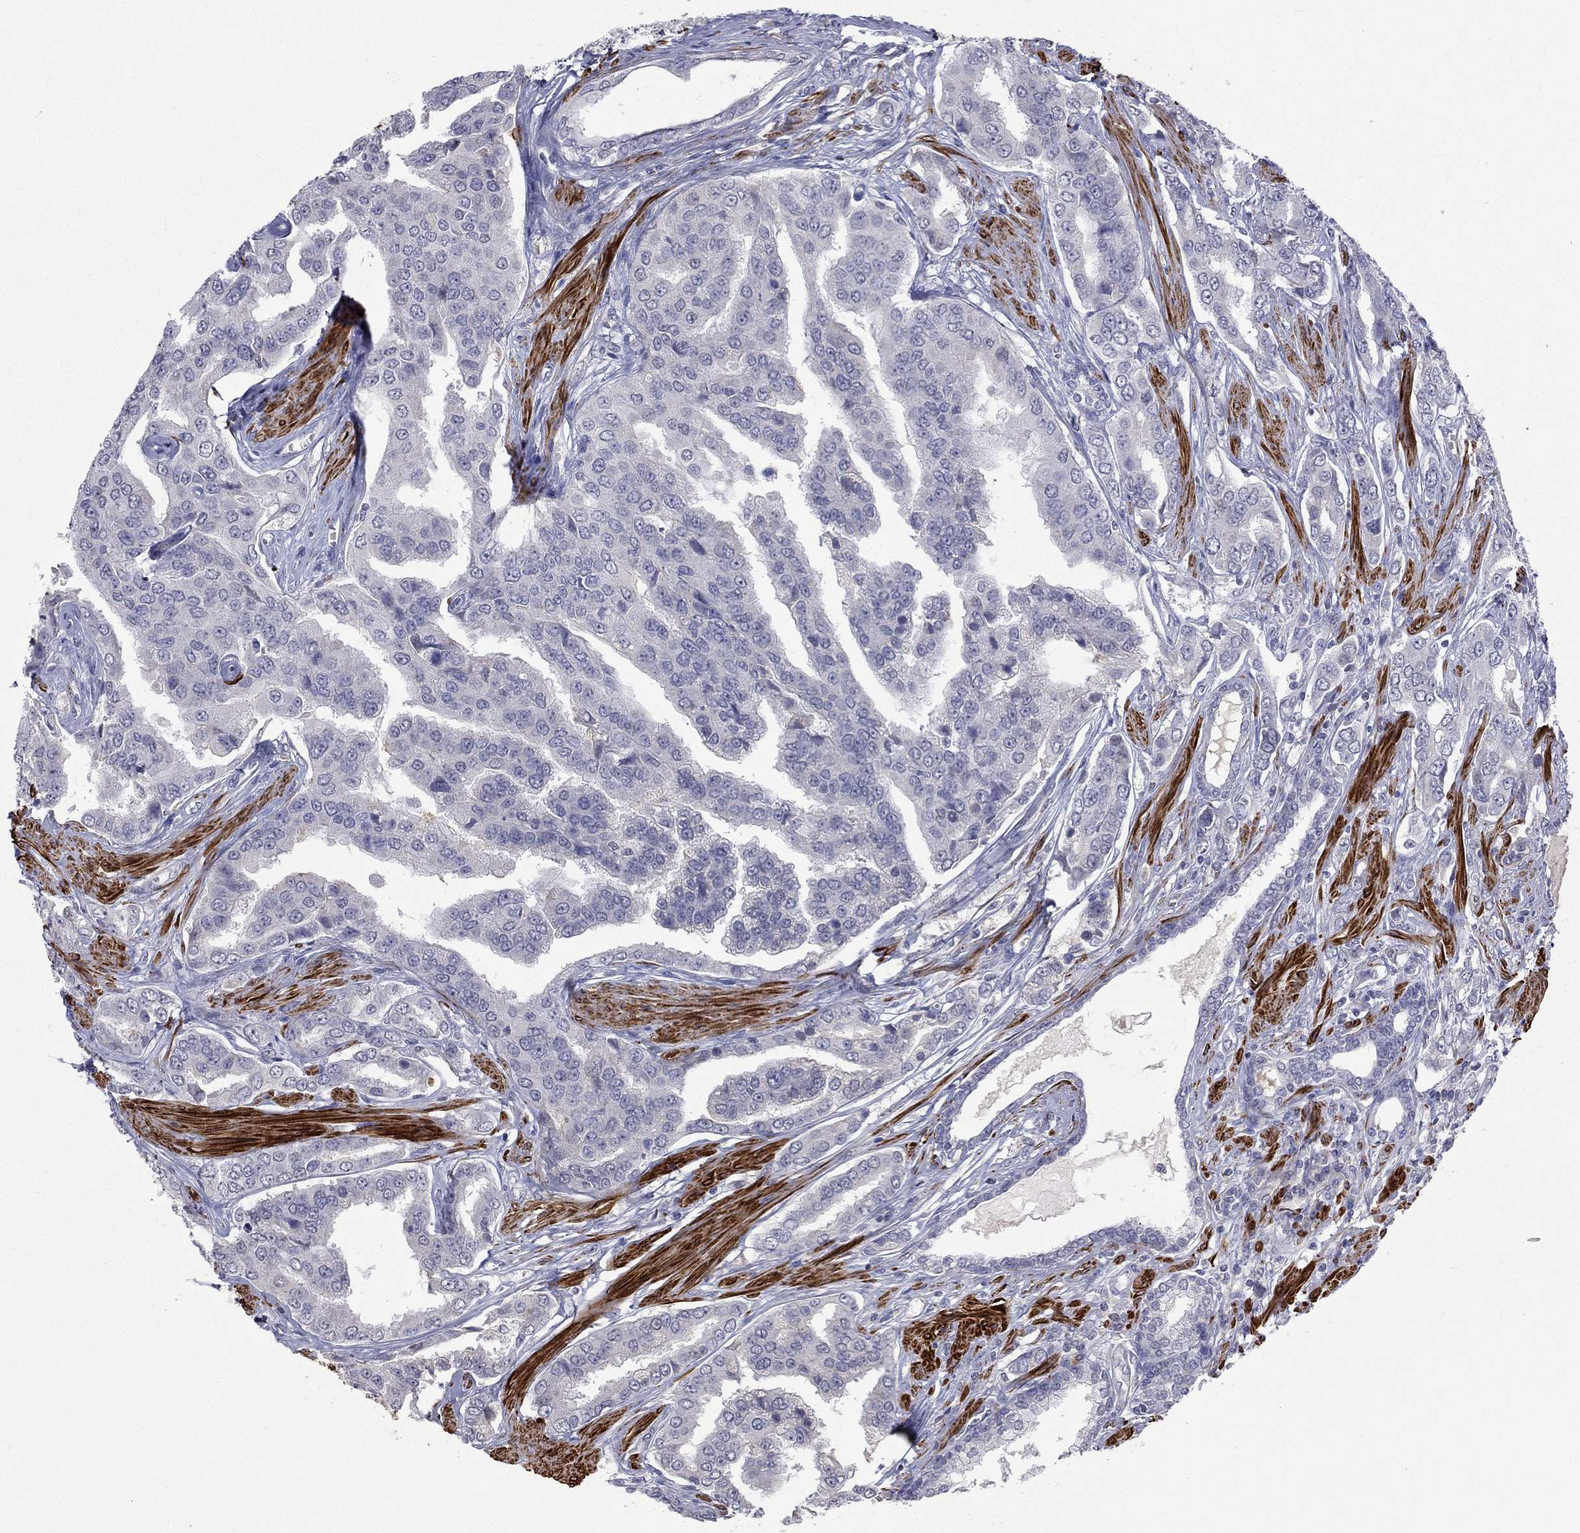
{"staining": {"intensity": "negative", "quantity": "none", "location": "none"}, "tissue": "prostate cancer", "cell_type": "Tumor cells", "image_type": "cancer", "snomed": [{"axis": "morphology", "description": "Adenocarcinoma, NOS"}, {"axis": "topography", "description": "Prostate and seminal vesicle, NOS"}, {"axis": "topography", "description": "Prostate"}], "caption": "Adenocarcinoma (prostate) was stained to show a protein in brown. There is no significant staining in tumor cells.", "gene": "IP6K3", "patient": {"sex": "male", "age": 69}}